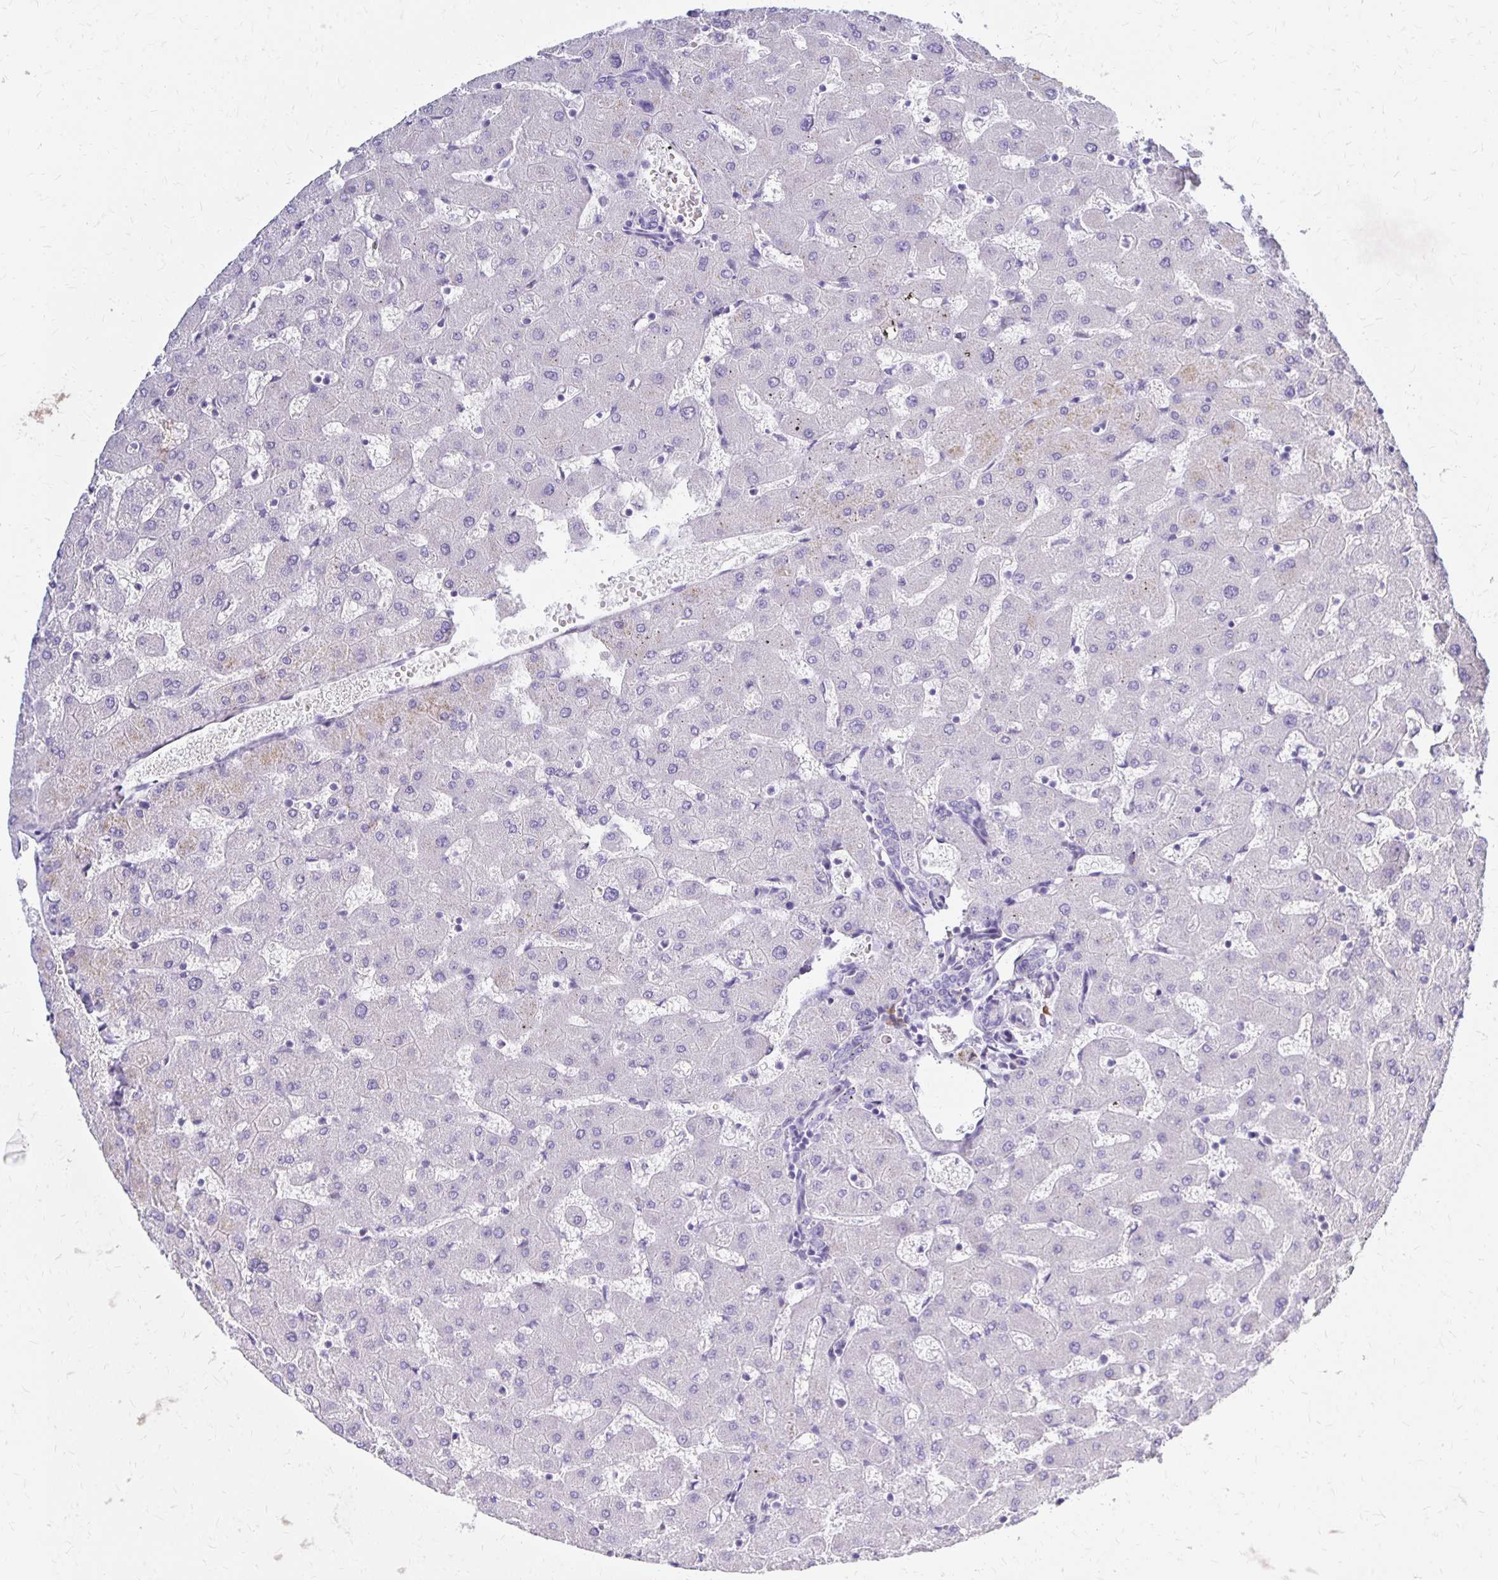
{"staining": {"intensity": "negative", "quantity": "none", "location": "none"}, "tissue": "liver", "cell_type": "Cholangiocytes", "image_type": "normal", "snomed": [{"axis": "morphology", "description": "Normal tissue, NOS"}, {"axis": "topography", "description": "Liver"}], "caption": "Protein analysis of unremarkable liver displays no significant staining in cholangiocytes.", "gene": "FNTB", "patient": {"sex": "female", "age": 63}}